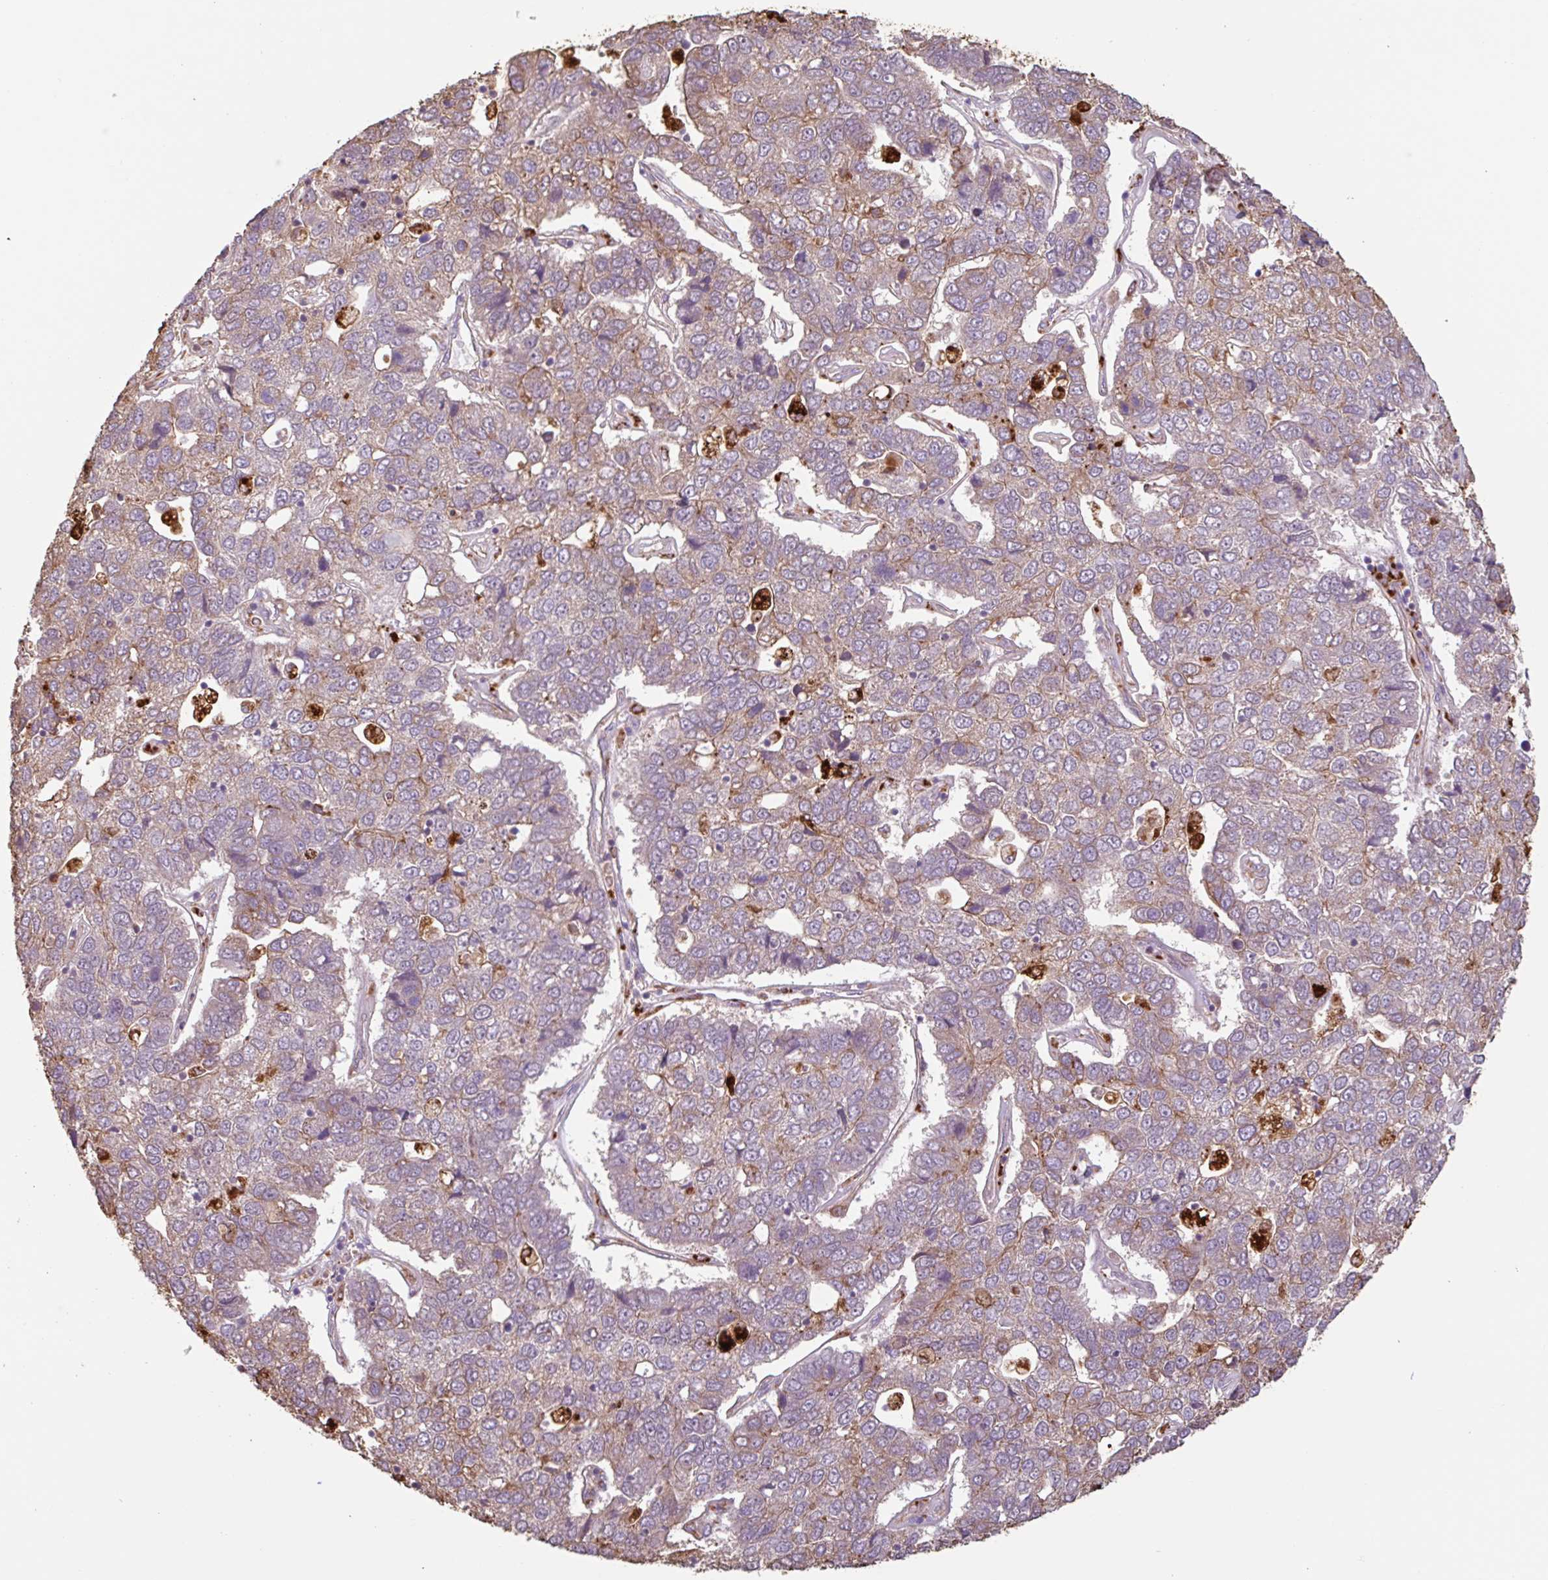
{"staining": {"intensity": "weak", "quantity": "25%-75%", "location": "cytoplasmic/membranous"}, "tissue": "pancreatic cancer", "cell_type": "Tumor cells", "image_type": "cancer", "snomed": [{"axis": "morphology", "description": "Adenocarcinoma, NOS"}, {"axis": "topography", "description": "Pancreas"}], "caption": "Human adenocarcinoma (pancreatic) stained with a brown dye exhibits weak cytoplasmic/membranous positive expression in about 25%-75% of tumor cells.", "gene": "ZNF790", "patient": {"sex": "female", "age": 61}}